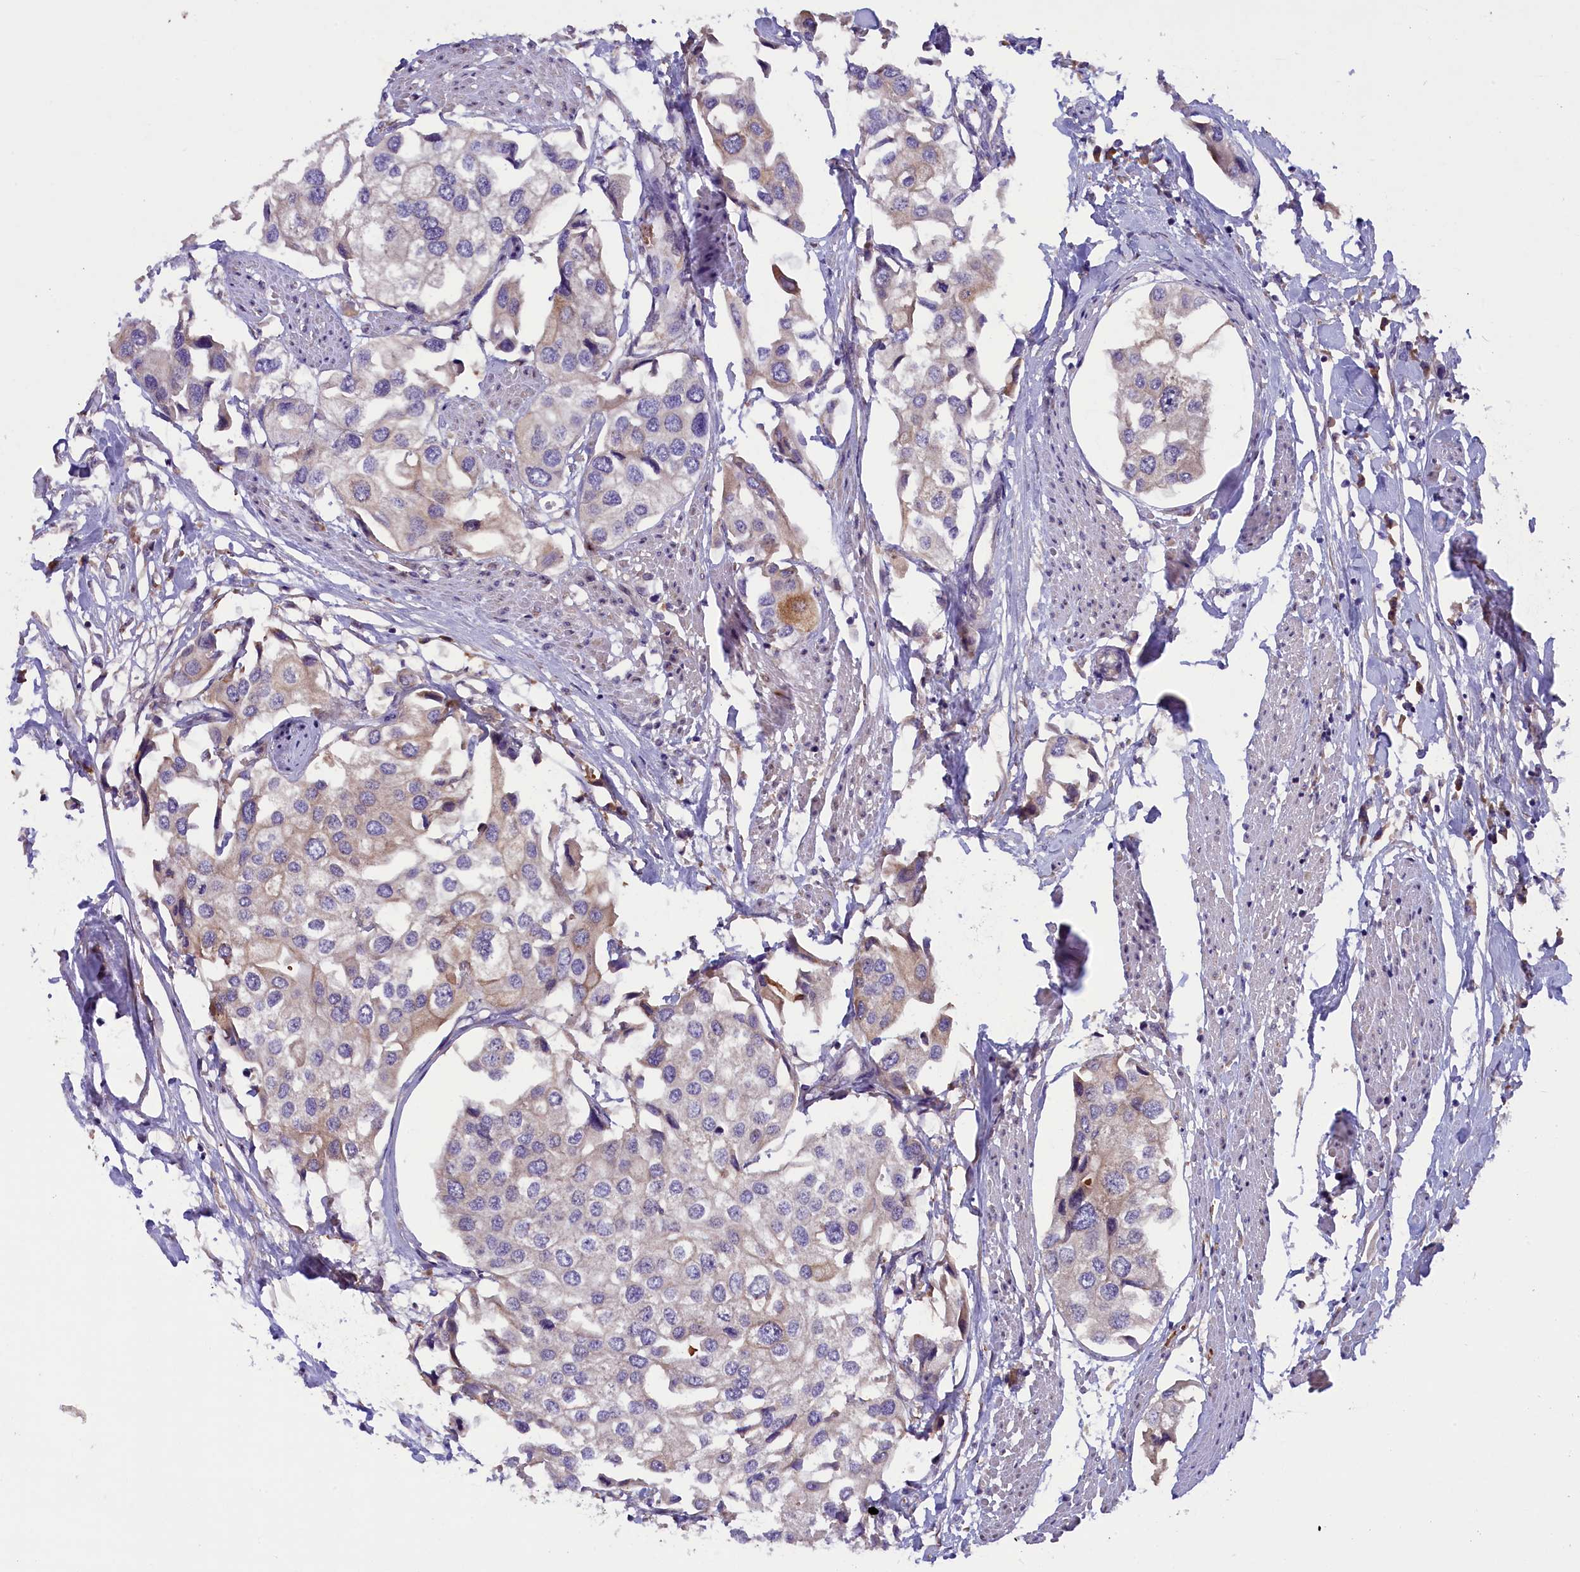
{"staining": {"intensity": "weak", "quantity": "25%-75%", "location": "cytoplasmic/membranous"}, "tissue": "urothelial cancer", "cell_type": "Tumor cells", "image_type": "cancer", "snomed": [{"axis": "morphology", "description": "Urothelial carcinoma, High grade"}, {"axis": "topography", "description": "Urinary bladder"}], "caption": "Tumor cells reveal weak cytoplasmic/membranous positivity in approximately 25%-75% of cells in high-grade urothelial carcinoma.", "gene": "CCDC9B", "patient": {"sex": "male", "age": 64}}